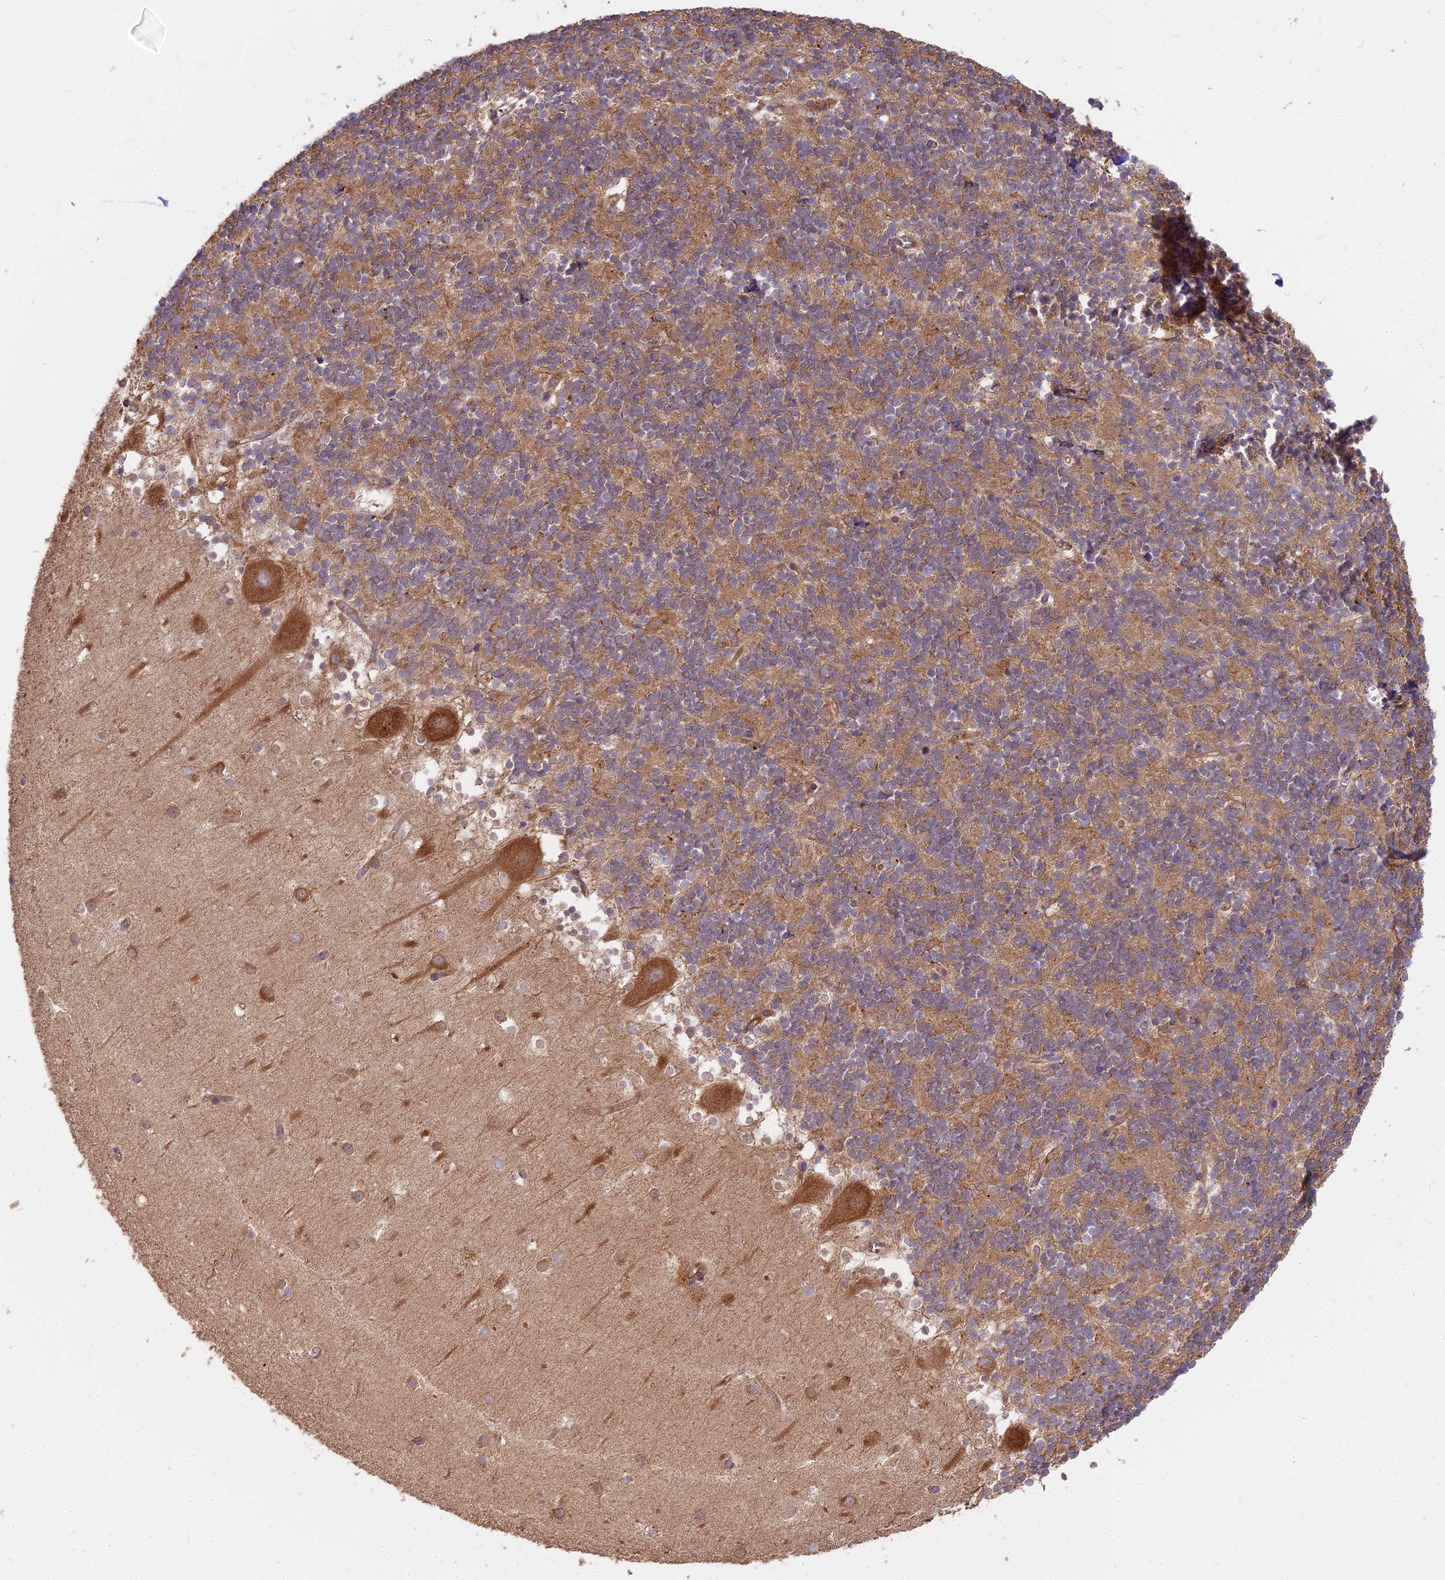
{"staining": {"intensity": "moderate", "quantity": "25%-75%", "location": "cytoplasmic/membranous"}, "tissue": "cerebellum", "cell_type": "Cells in granular layer", "image_type": "normal", "snomed": [{"axis": "morphology", "description": "Normal tissue, NOS"}, {"axis": "topography", "description": "Cerebellum"}], "caption": "The immunohistochemical stain shows moderate cytoplasmic/membranous expression in cells in granular layer of normal cerebellum.", "gene": "DCTN3", "patient": {"sex": "male", "age": 54}}